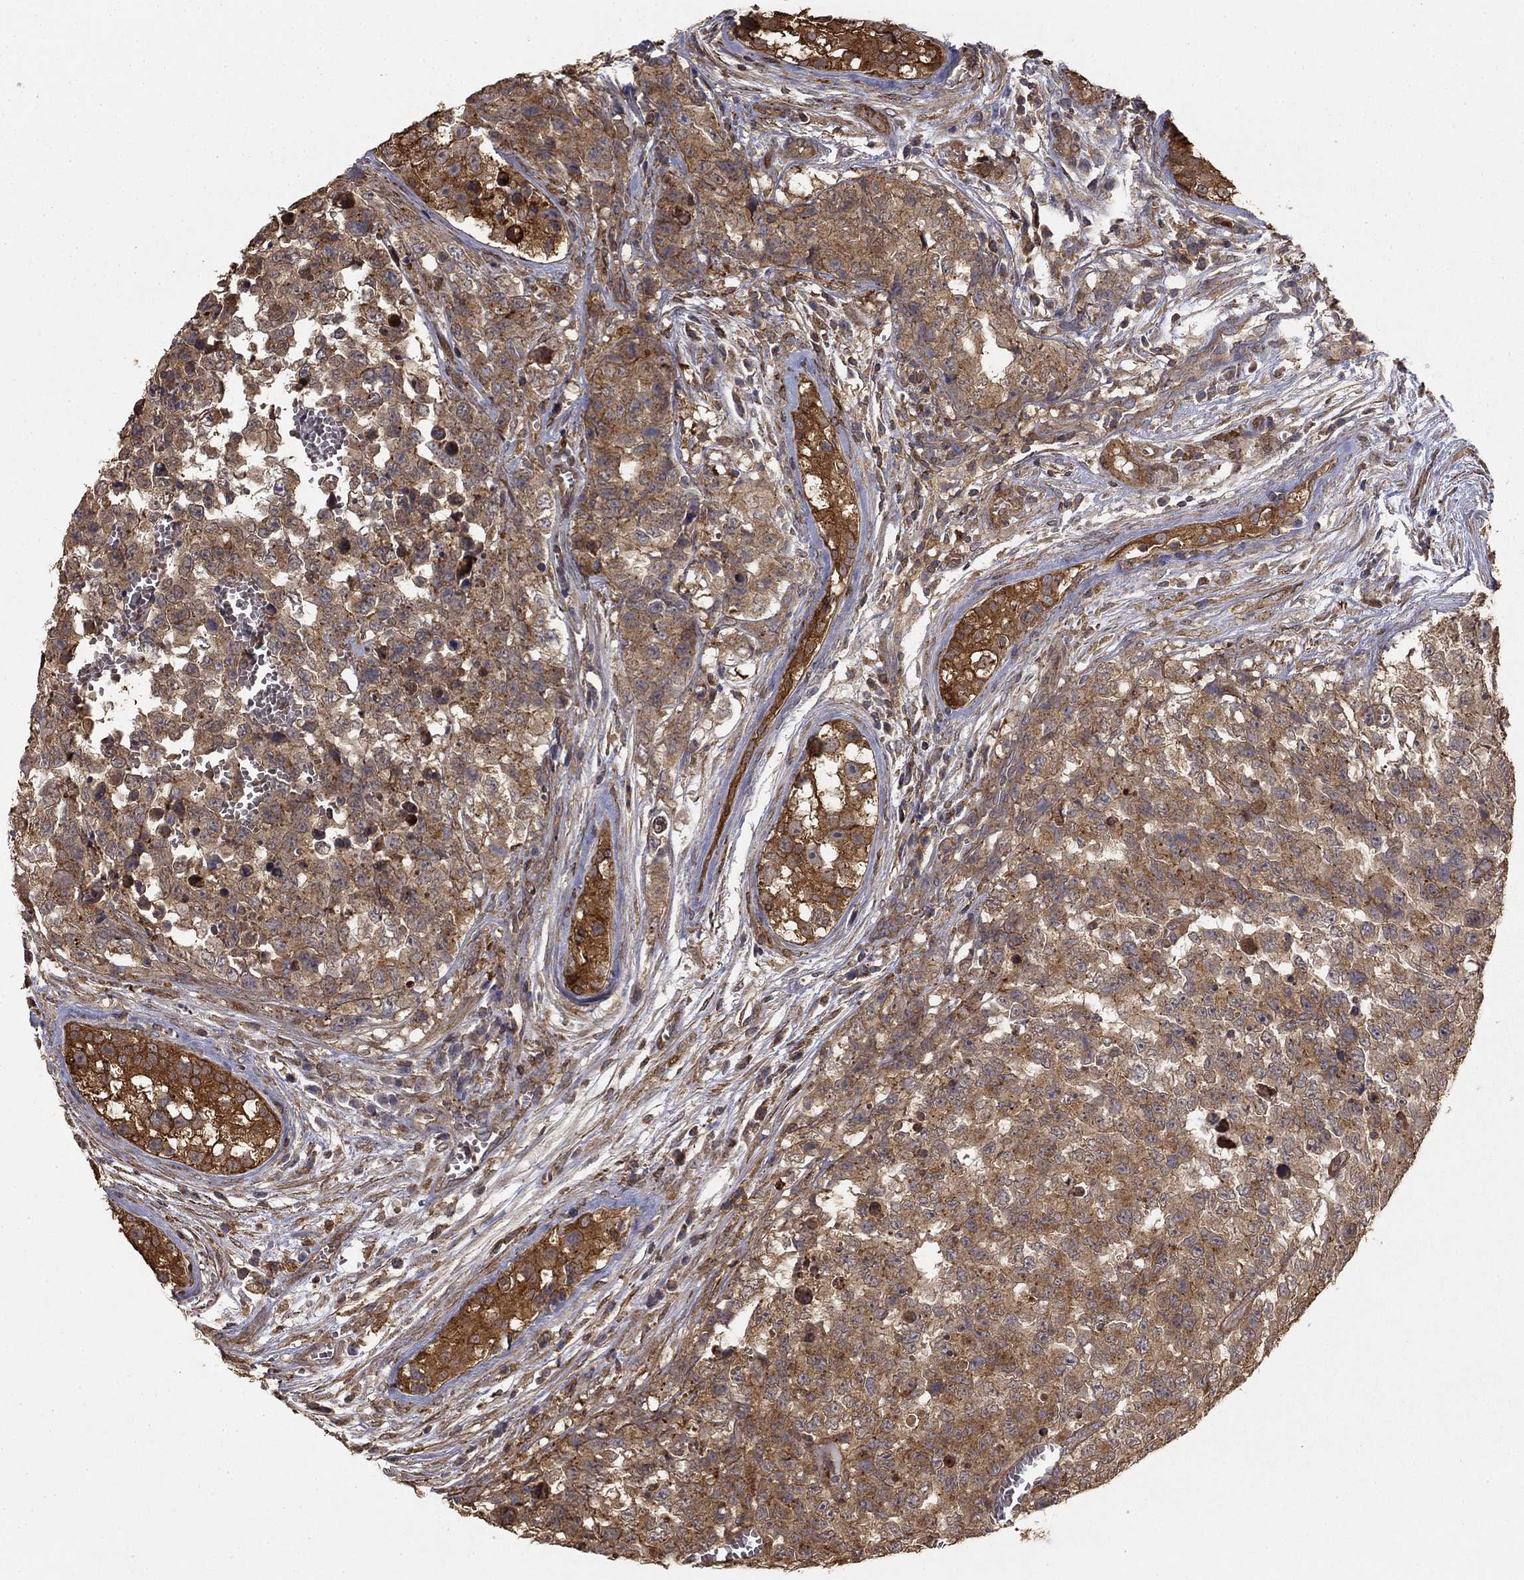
{"staining": {"intensity": "weak", "quantity": "25%-75%", "location": "cytoplasmic/membranous"}, "tissue": "testis cancer", "cell_type": "Tumor cells", "image_type": "cancer", "snomed": [{"axis": "morphology", "description": "Carcinoma, Embryonal, NOS"}, {"axis": "topography", "description": "Testis"}], "caption": "Immunohistochemical staining of human embryonal carcinoma (testis) exhibits low levels of weak cytoplasmic/membranous protein expression in approximately 25%-75% of tumor cells. (DAB = brown stain, brightfield microscopy at high magnification).", "gene": "HABP4", "patient": {"sex": "male", "age": 23}}